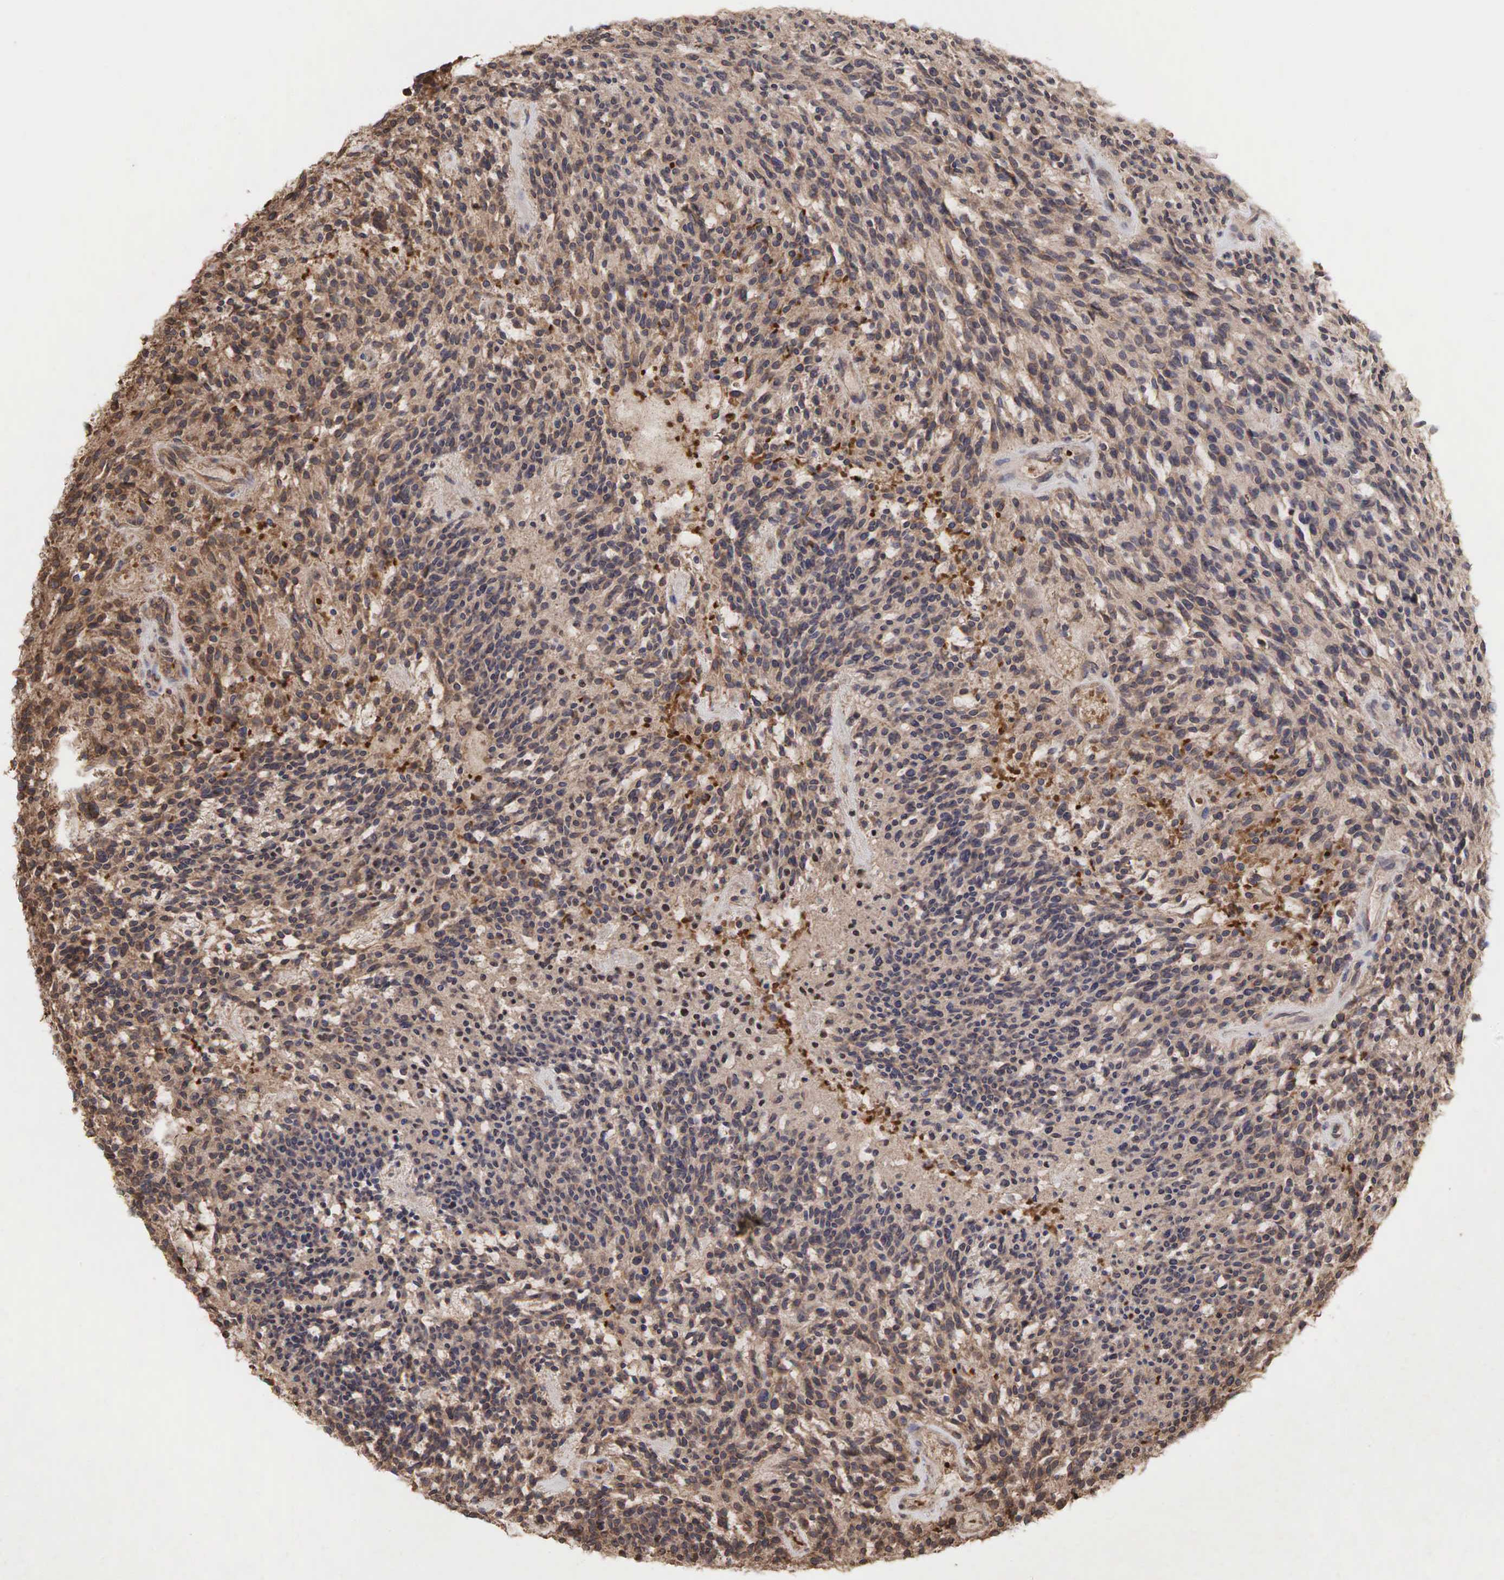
{"staining": {"intensity": "weak", "quantity": ">75%", "location": "cytoplasmic/membranous"}, "tissue": "glioma", "cell_type": "Tumor cells", "image_type": "cancer", "snomed": [{"axis": "morphology", "description": "Glioma, malignant, High grade"}, {"axis": "topography", "description": "Brain"}], "caption": "The immunohistochemical stain labels weak cytoplasmic/membranous expression in tumor cells of malignant glioma (high-grade) tissue.", "gene": "PABPC5", "patient": {"sex": "female", "age": 13}}